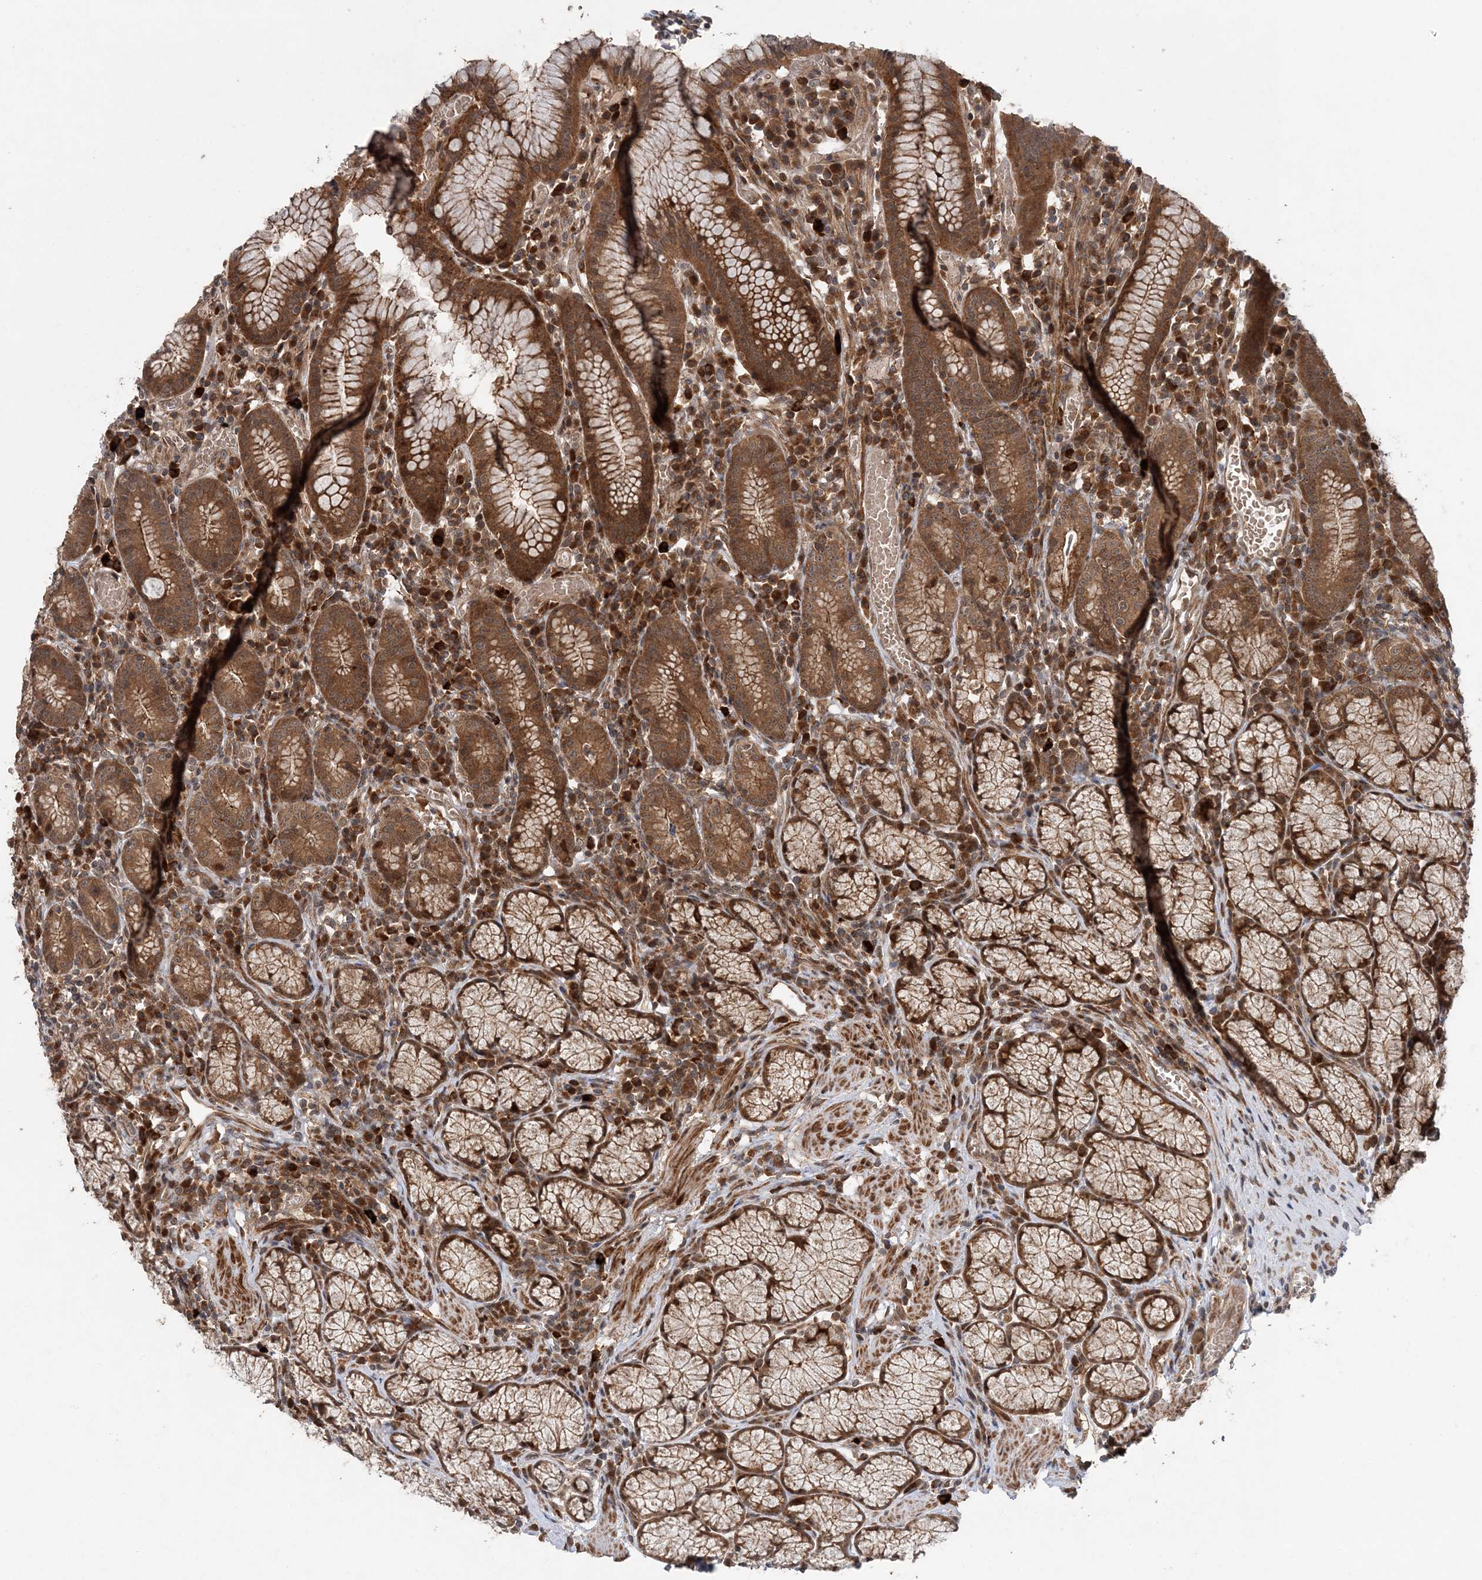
{"staining": {"intensity": "strong", "quantity": "25%-75%", "location": "cytoplasmic/membranous,nuclear"}, "tissue": "stomach", "cell_type": "Glandular cells", "image_type": "normal", "snomed": [{"axis": "morphology", "description": "Normal tissue, NOS"}, {"axis": "topography", "description": "Stomach"}], "caption": "The histopathology image shows staining of unremarkable stomach, revealing strong cytoplasmic/membranous,nuclear protein expression (brown color) within glandular cells.", "gene": "UBTD2", "patient": {"sex": "male", "age": 55}}